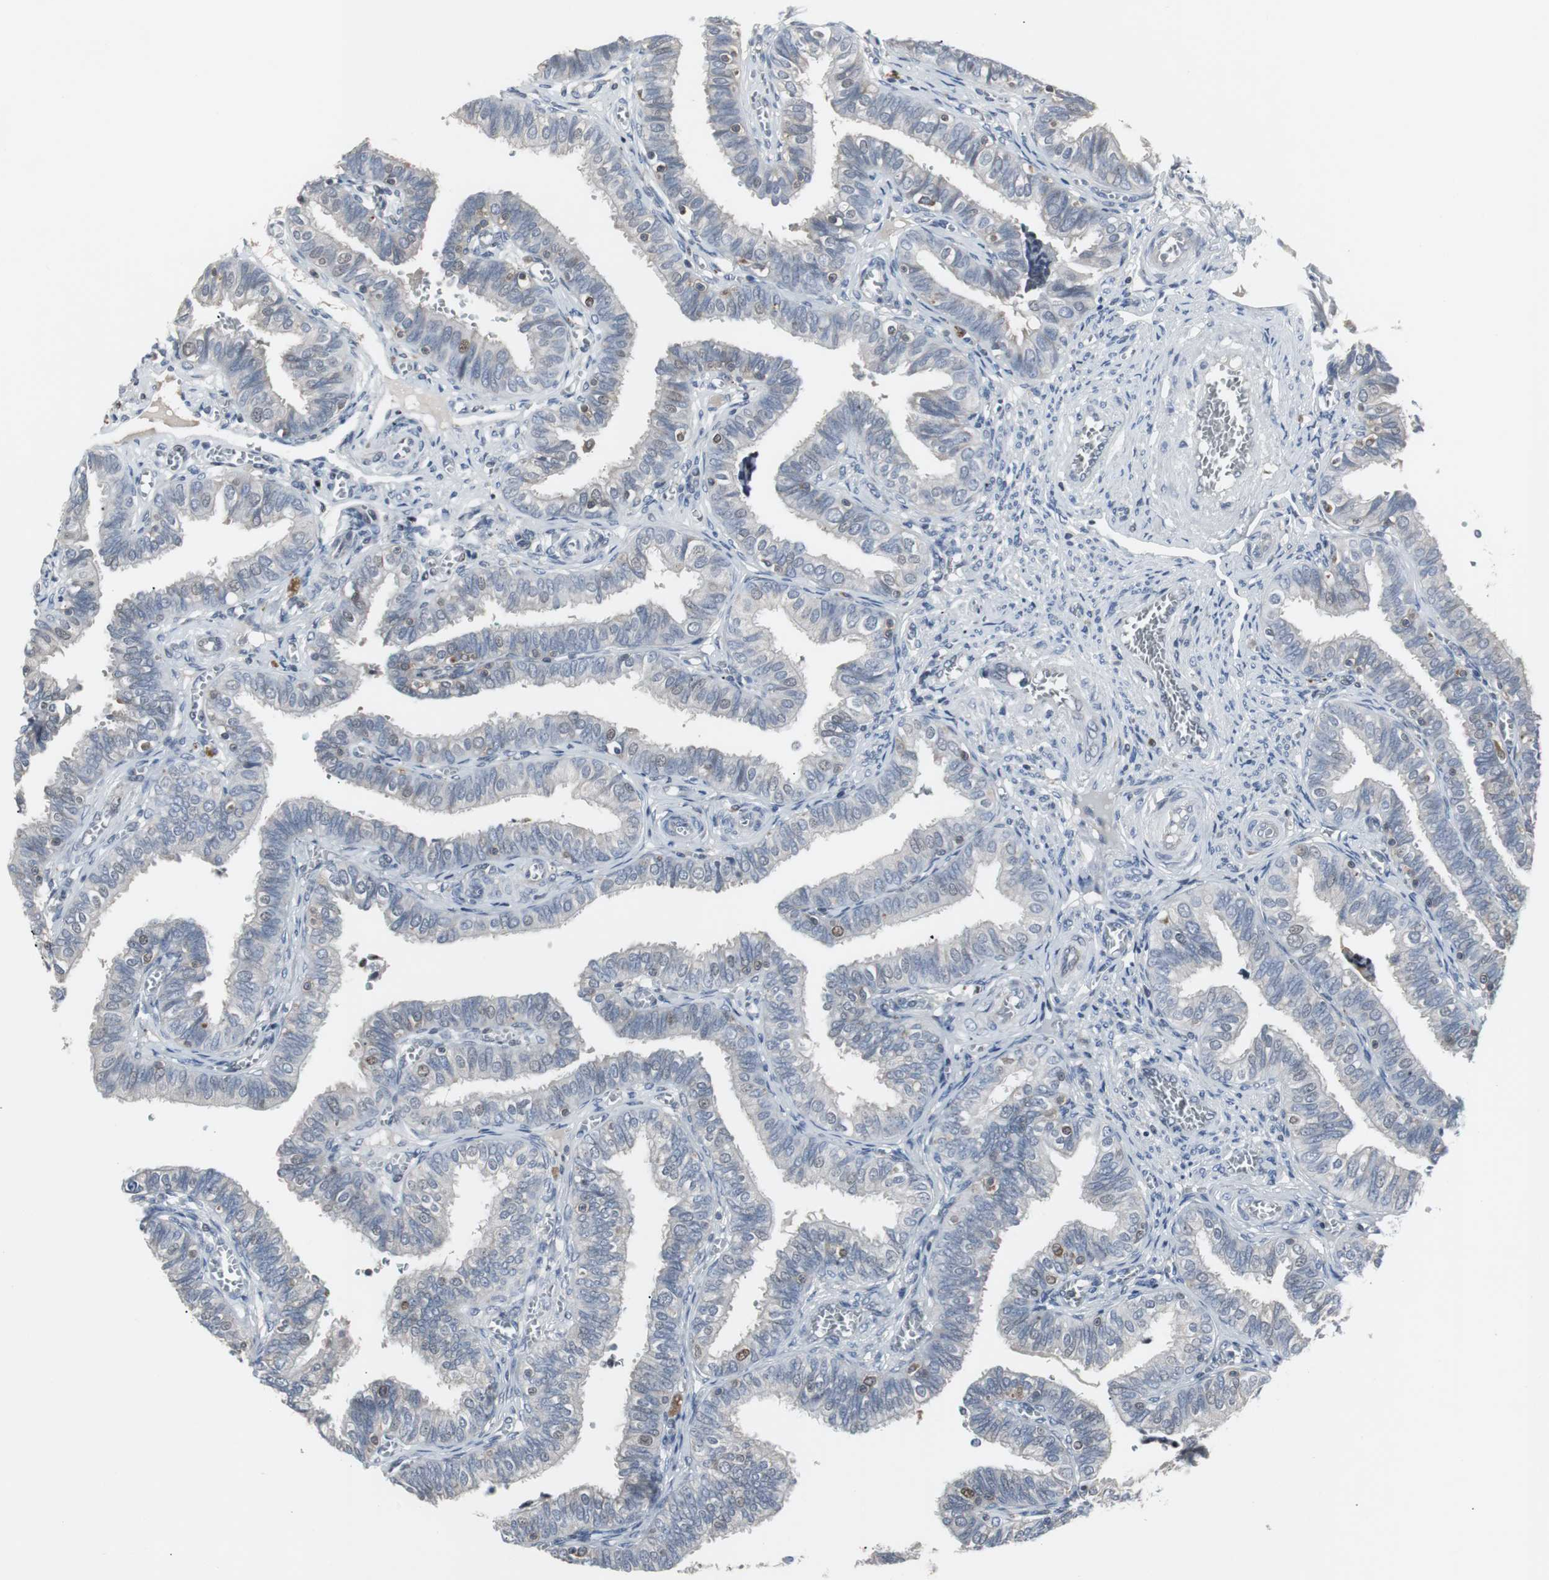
{"staining": {"intensity": "weak", "quantity": "<25%", "location": "nuclear"}, "tissue": "fallopian tube", "cell_type": "Glandular cells", "image_type": "normal", "snomed": [{"axis": "morphology", "description": "Normal tissue, NOS"}, {"axis": "topography", "description": "Fallopian tube"}], "caption": "Immunohistochemistry (IHC) of normal human fallopian tube shows no expression in glandular cells. The staining is performed using DAB brown chromogen with nuclei counter-stained in using hematoxylin.", "gene": "GRK2", "patient": {"sex": "female", "age": 46}}